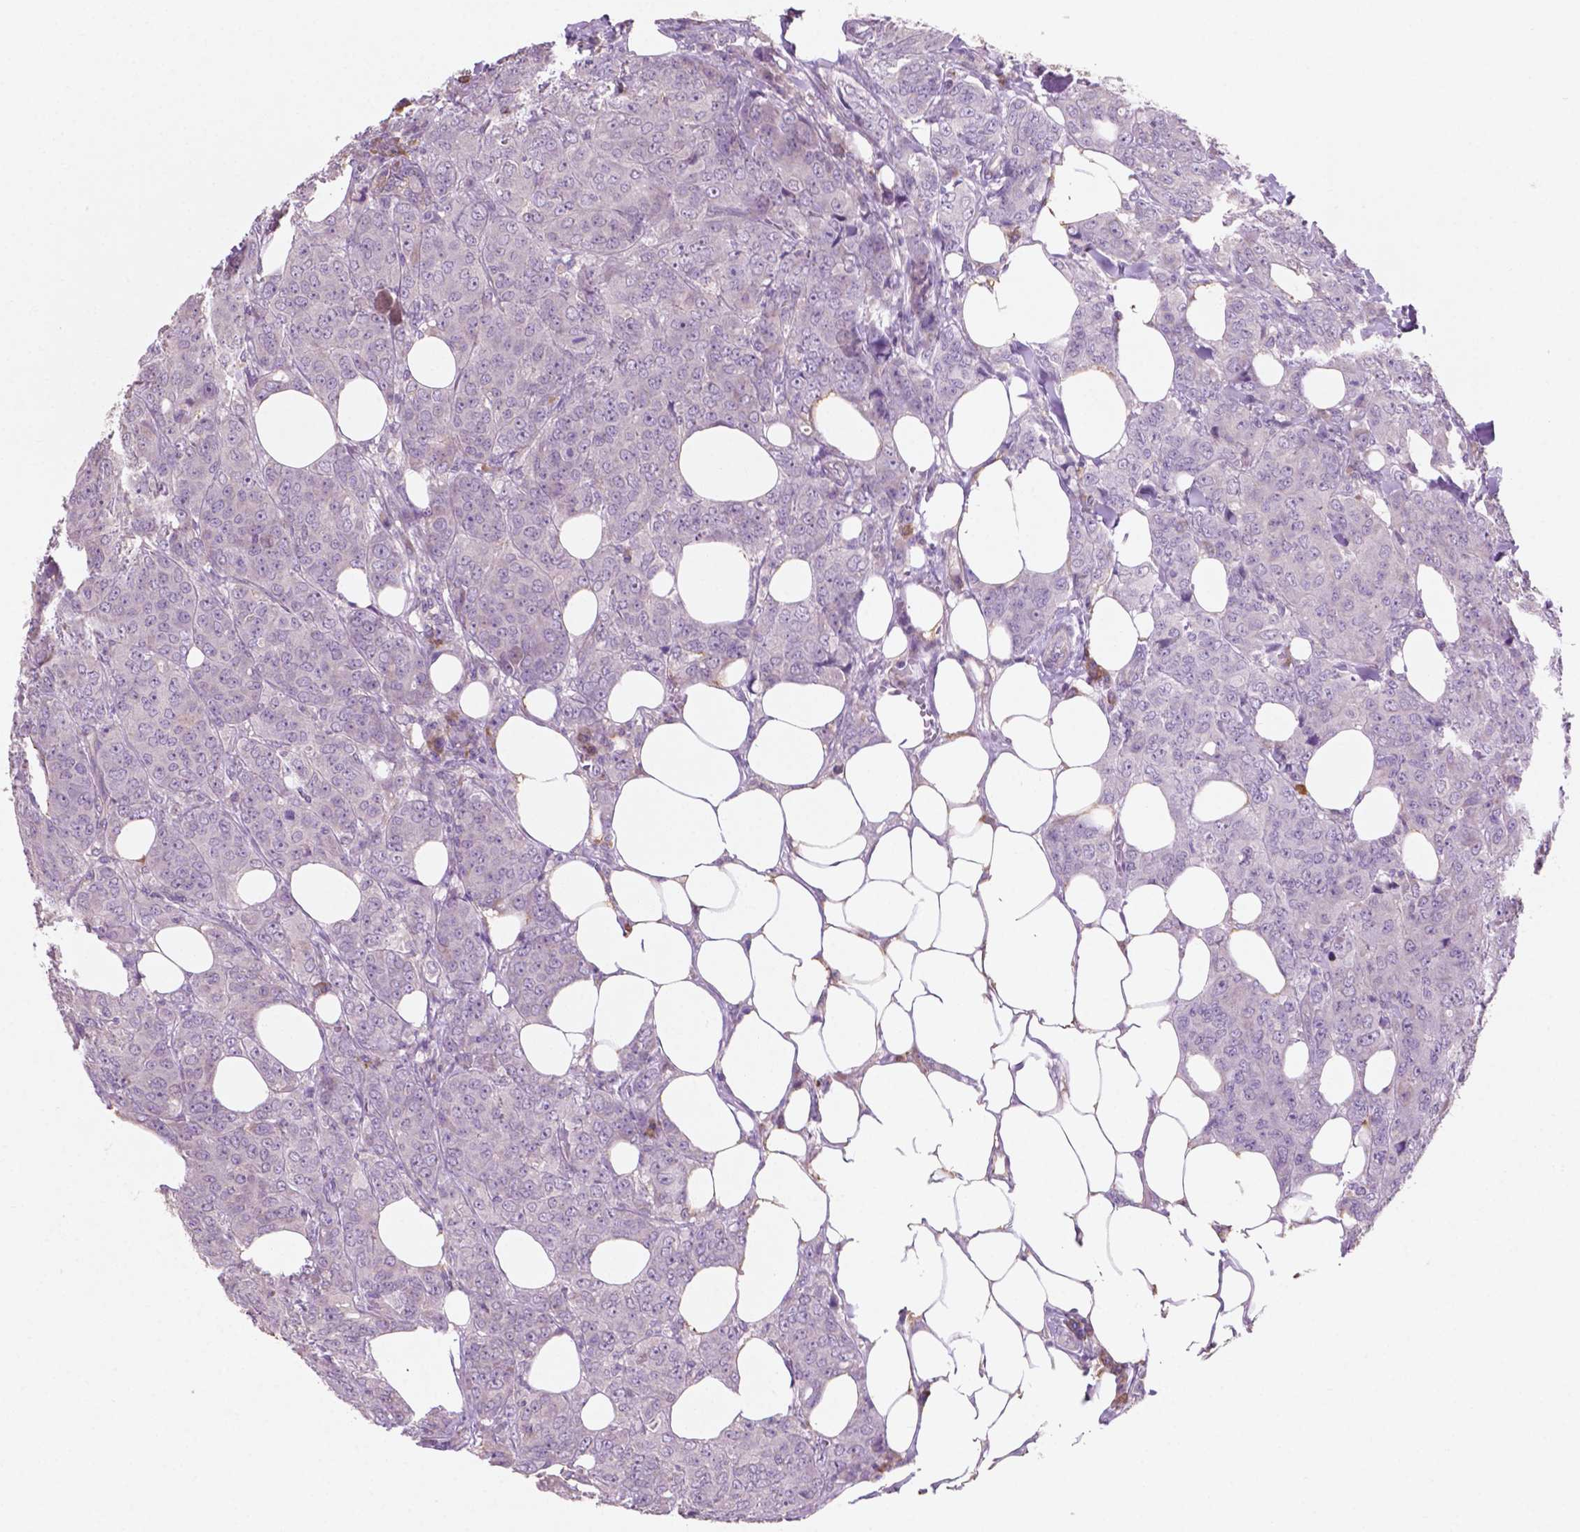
{"staining": {"intensity": "negative", "quantity": "none", "location": "none"}, "tissue": "breast cancer", "cell_type": "Tumor cells", "image_type": "cancer", "snomed": [{"axis": "morphology", "description": "Duct carcinoma"}, {"axis": "topography", "description": "Breast"}], "caption": "Immunohistochemical staining of breast intraductal carcinoma shows no significant expression in tumor cells.", "gene": "LRP1B", "patient": {"sex": "female", "age": 43}}